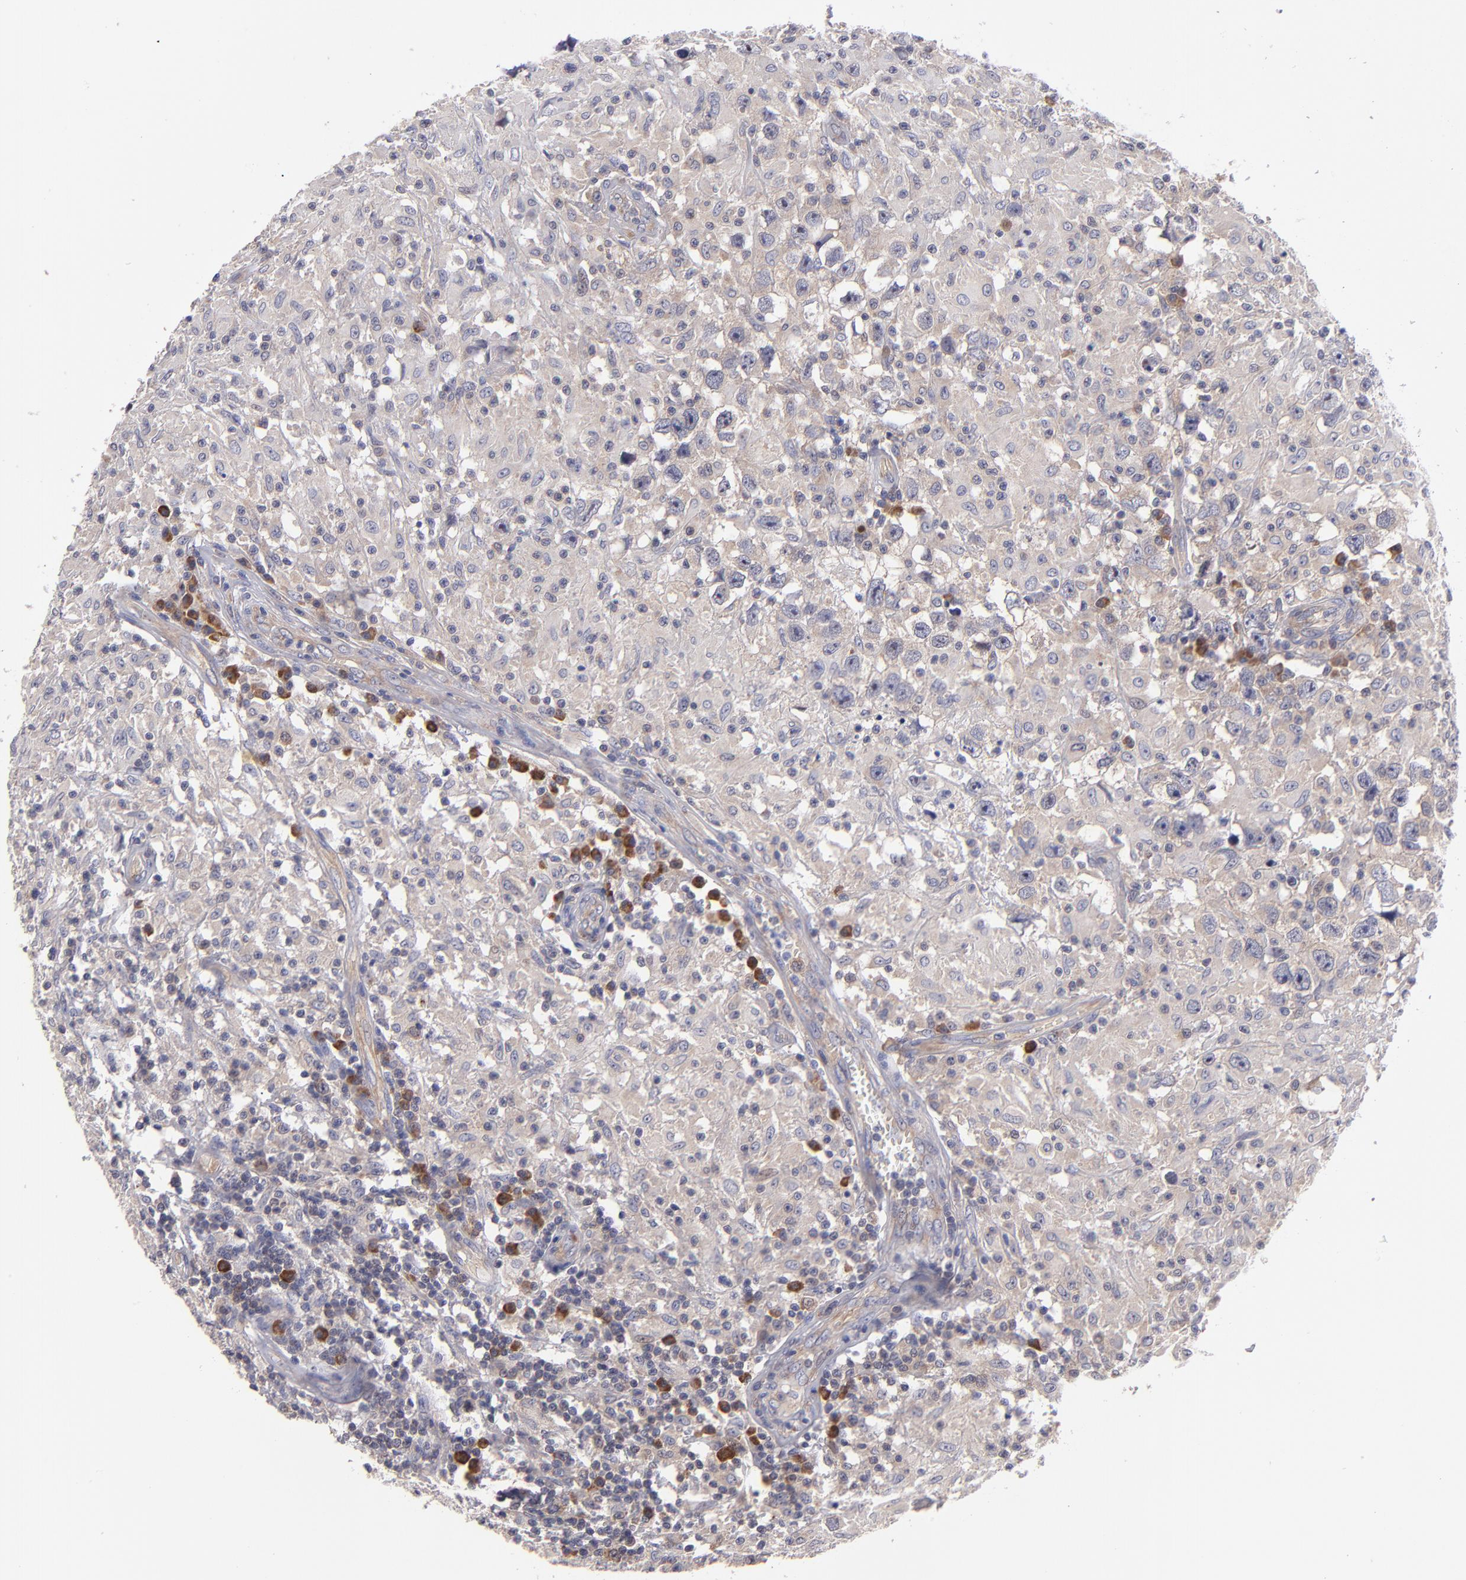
{"staining": {"intensity": "weak", "quantity": ">75%", "location": "cytoplasmic/membranous"}, "tissue": "testis cancer", "cell_type": "Tumor cells", "image_type": "cancer", "snomed": [{"axis": "morphology", "description": "Seminoma, NOS"}, {"axis": "topography", "description": "Testis"}], "caption": "High-power microscopy captured an immunohistochemistry micrograph of seminoma (testis), revealing weak cytoplasmic/membranous staining in approximately >75% of tumor cells.", "gene": "EIF3L", "patient": {"sex": "male", "age": 34}}